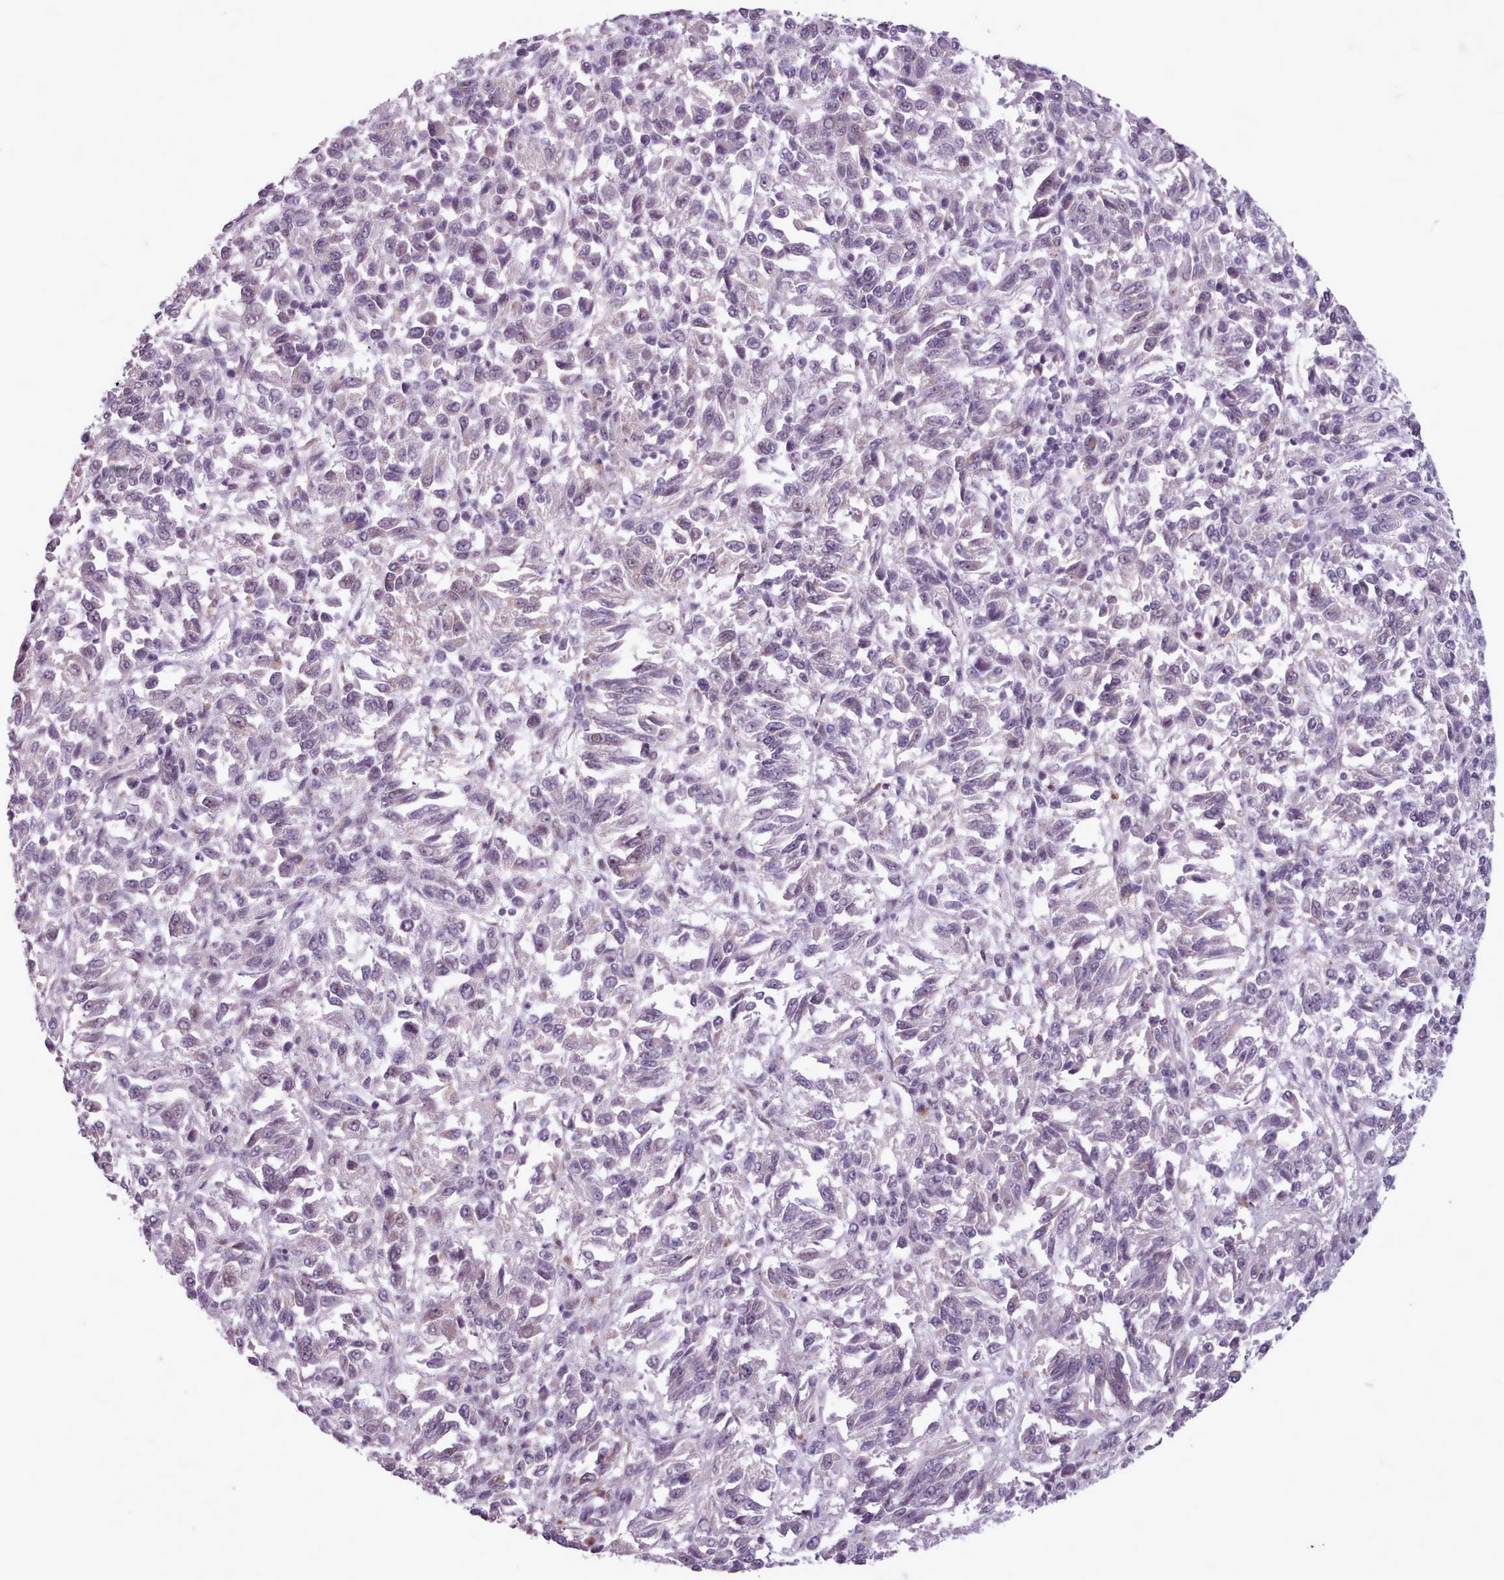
{"staining": {"intensity": "negative", "quantity": "none", "location": "none"}, "tissue": "melanoma", "cell_type": "Tumor cells", "image_type": "cancer", "snomed": [{"axis": "morphology", "description": "Malignant melanoma, Metastatic site"}, {"axis": "topography", "description": "Lung"}], "caption": "High magnification brightfield microscopy of melanoma stained with DAB (3,3'-diaminobenzidine) (brown) and counterstained with hematoxylin (blue): tumor cells show no significant positivity.", "gene": "SLURP1", "patient": {"sex": "male", "age": 64}}